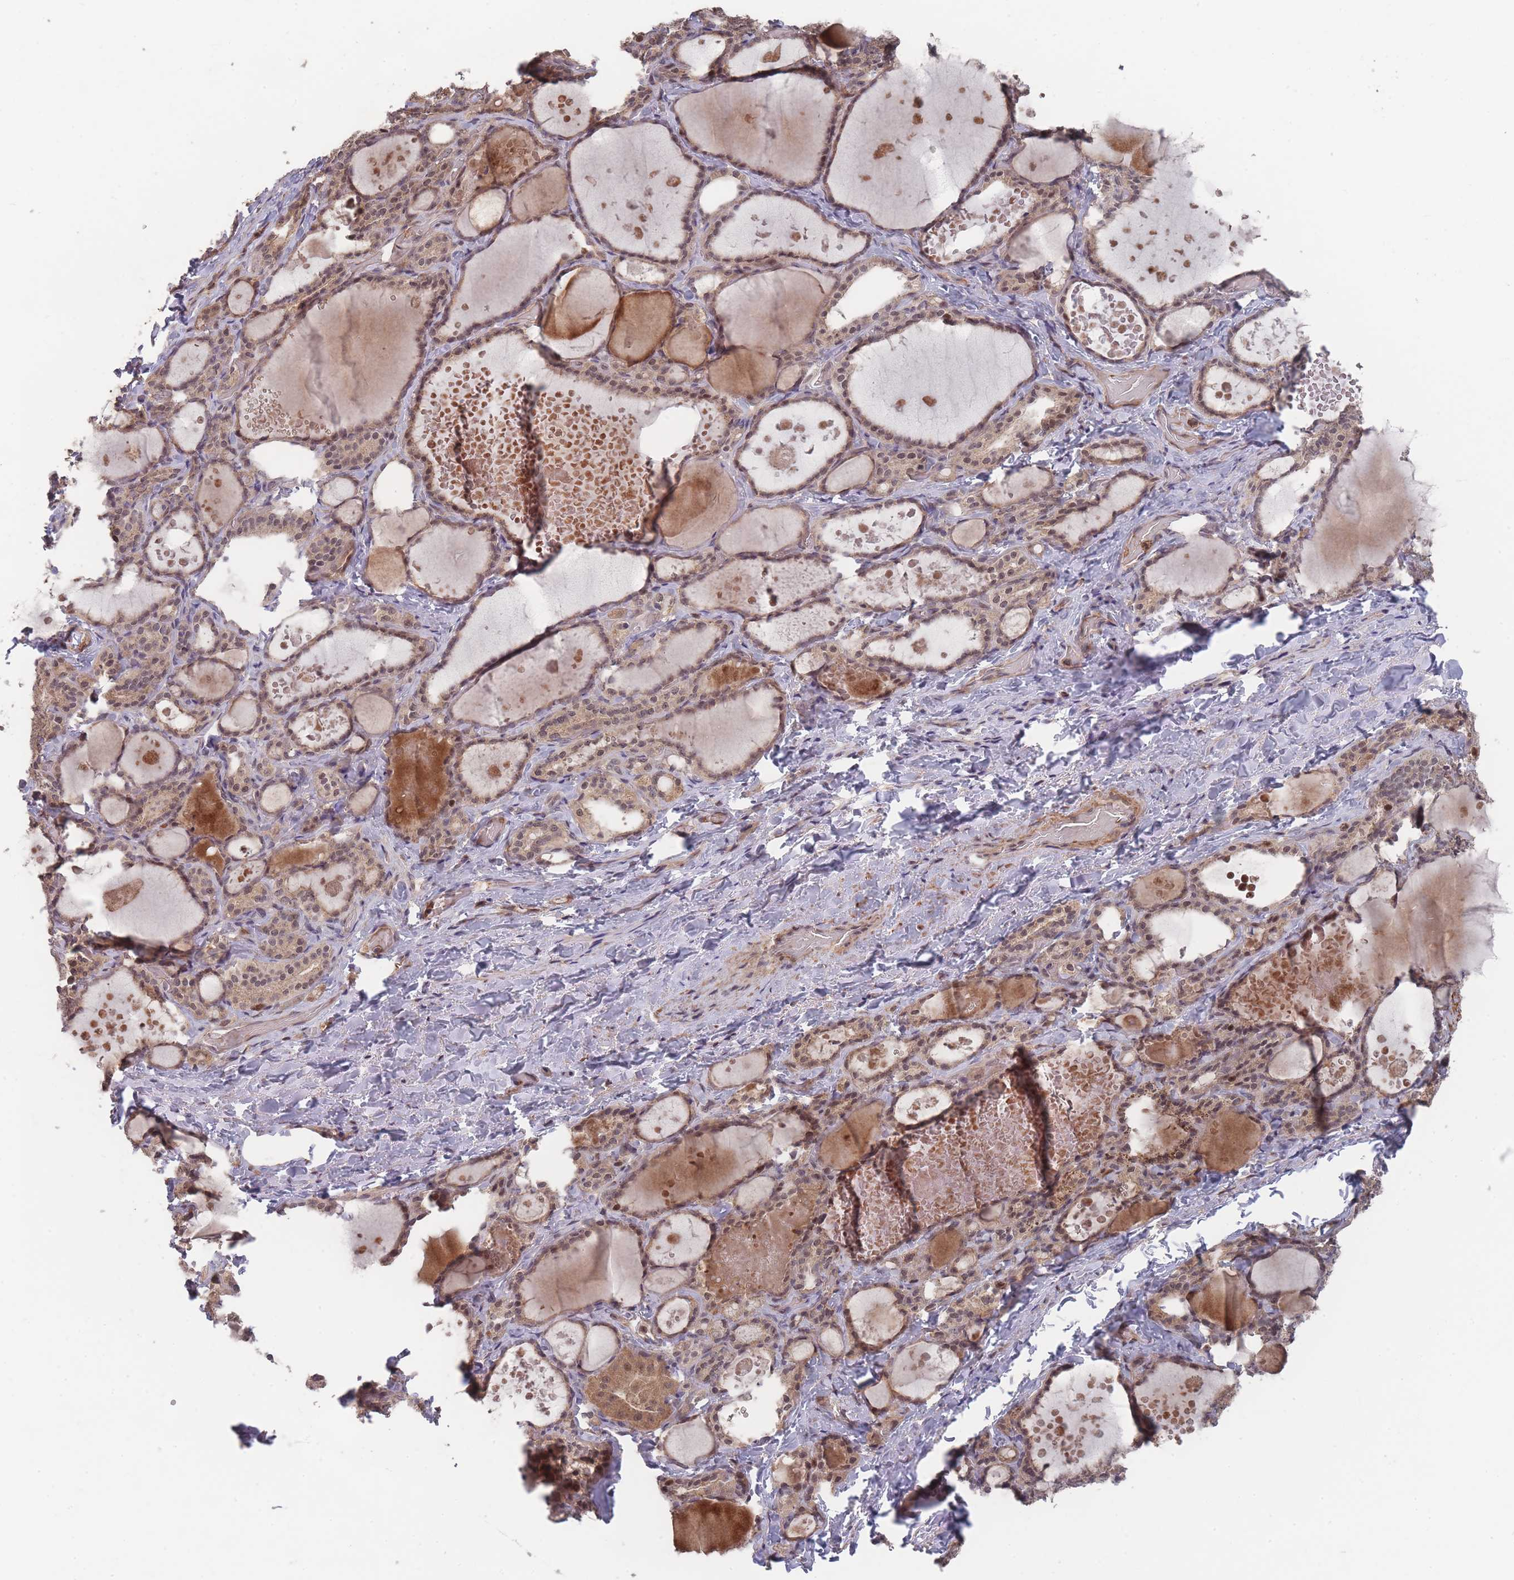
{"staining": {"intensity": "weak", "quantity": ">75%", "location": "cytoplasmic/membranous,nuclear"}, "tissue": "thyroid gland", "cell_type": "Glandular cells", "image_type": "normal", "snomed": [{"axis": "morphology", "description": "Normal tissue, NOS"}, {"axis": "topography", "description": "Thyroid gland"}], "caption": "An IHC photomicrograph of unremarkable tissue is shown. Protein staining in brown highlights weak cytoplasmic/membranous,nuclear positivity in thyroid gland within glandular cells.", "gene": "SF3B1", "patient": {"sex": "female", "age": 46}}